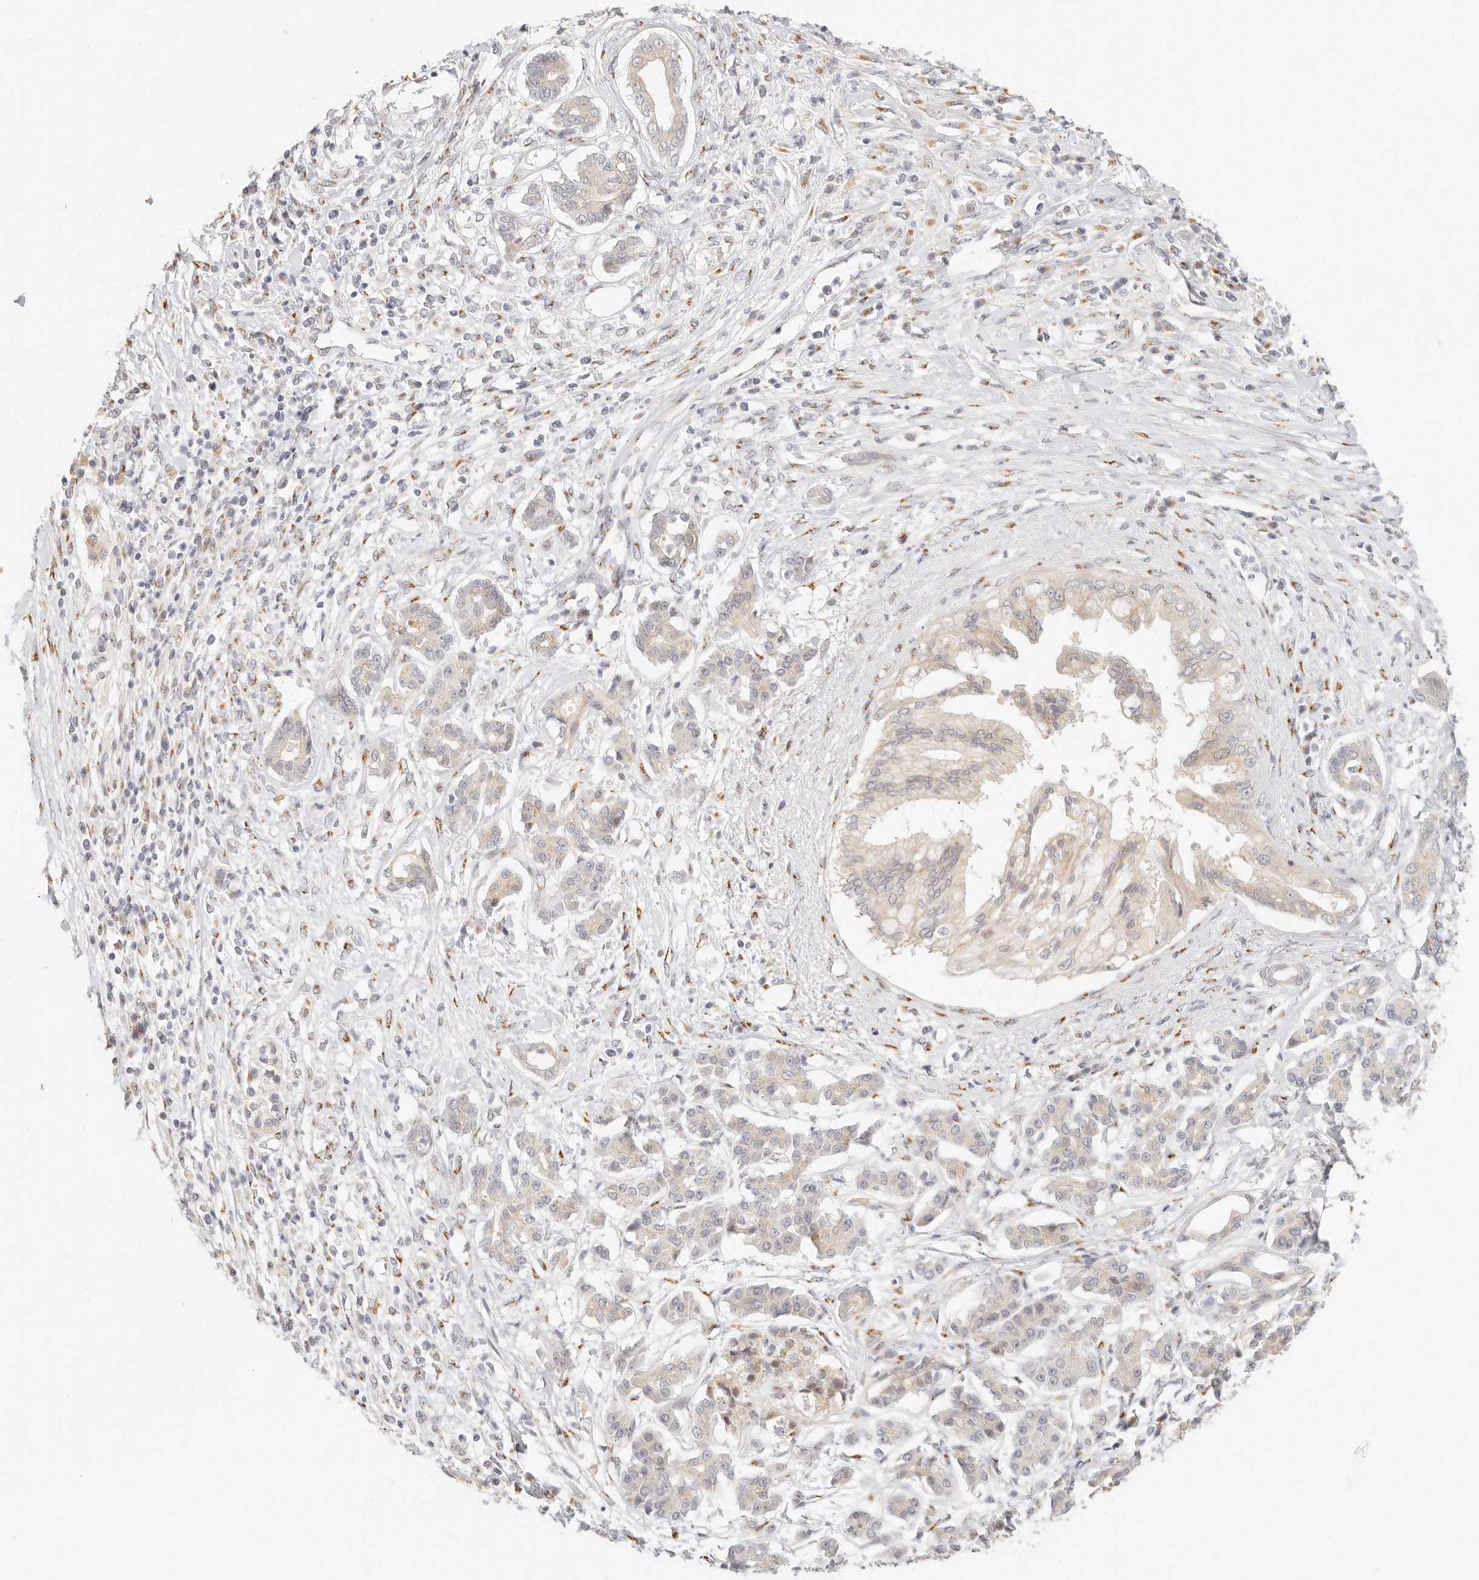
{"staining": {"intensity": "moderate", "quantity": "<25%", "location": "cytoplasmic/membranous"}, "tissue": "pancreatic cancer", "cell_type": "Tumor cells", "image_type": "cancer", "snomed": [{"axis": "morphology", "description": "Adenocarcinoma, NOS"}, {"axis": "topography", "description": "Pancreas"}], "caption": "High-power microscopy captured an immunohistochemistry (IHC) image of pancreatic adenocarcinoma, revealing moderate cytoplasmic/membranous staining in about <25% of tumor cells. The staining was performed using DAB to visualize the protein expression in brown, while the nuclei were stained in blue with hematoxylin (Magnification: 20x).", "gene": "FAM20B", "patient": {"sex": "female", "age": 56}}